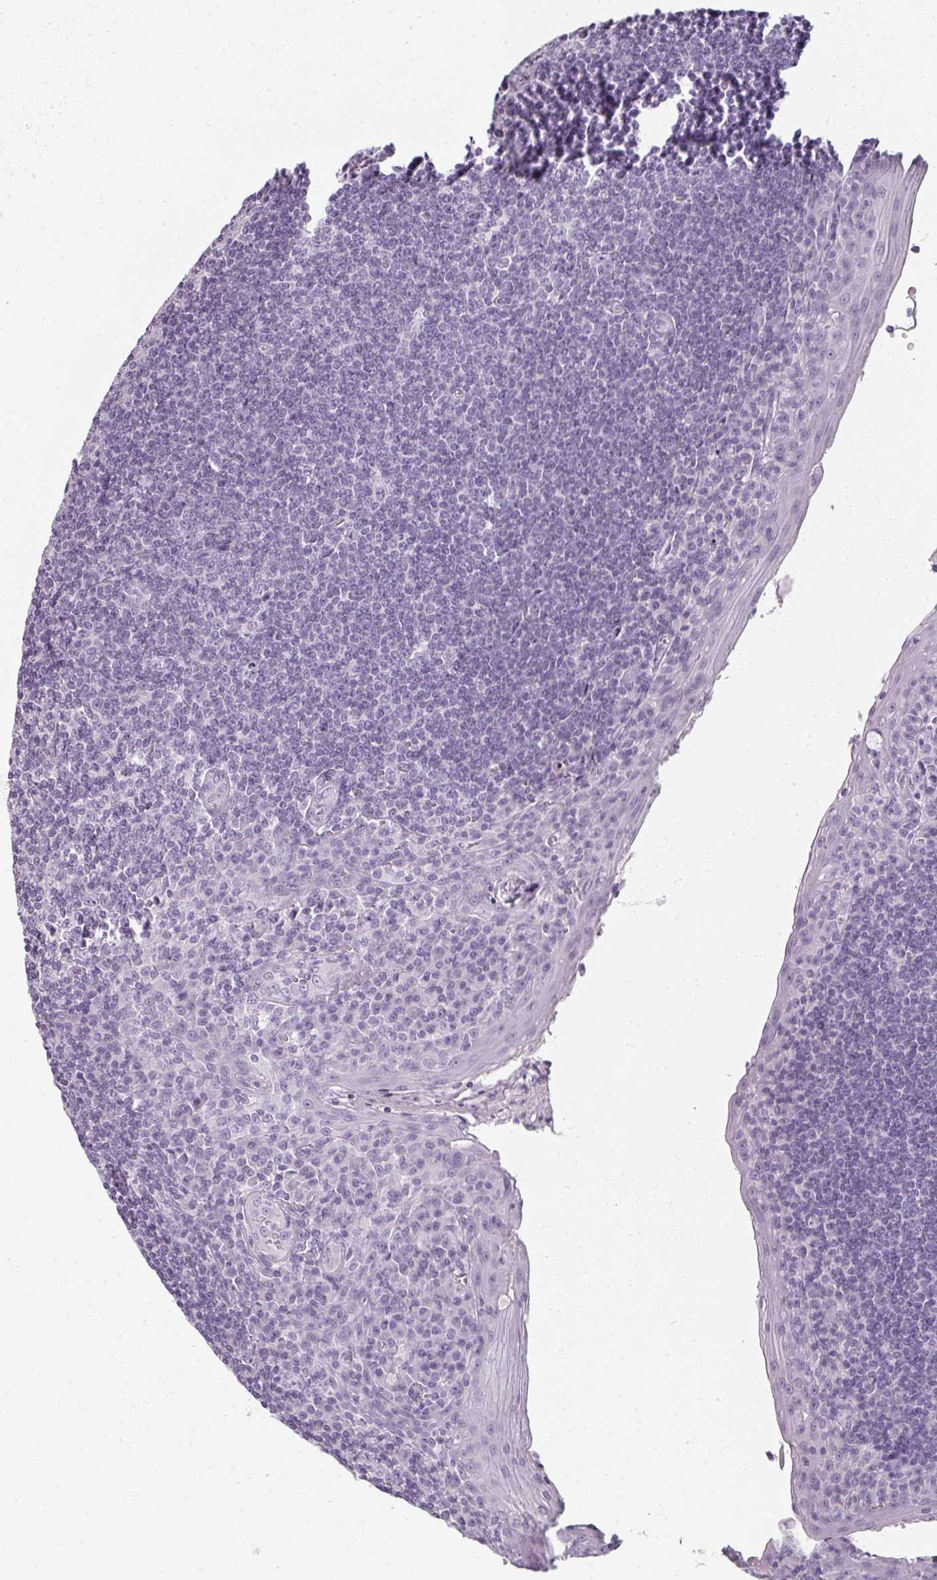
{"staining": {"intensity": "negative", "quantity": "none", "location": "none"}, "tissue": "tonsil", "cell_type": "Germinal center cells", "image_type": "normal", "snomed": [{"axis": "morphology", "description": "Normal tissue, NOS"}, {"axis": "topography", "description": "Tonsil"}], "caption": "Human tonsil stained for a protein using IHC displays no staining in germinal center cells.", "gene": "REG3A", "patient": {"sex": "male", "age": 27}}